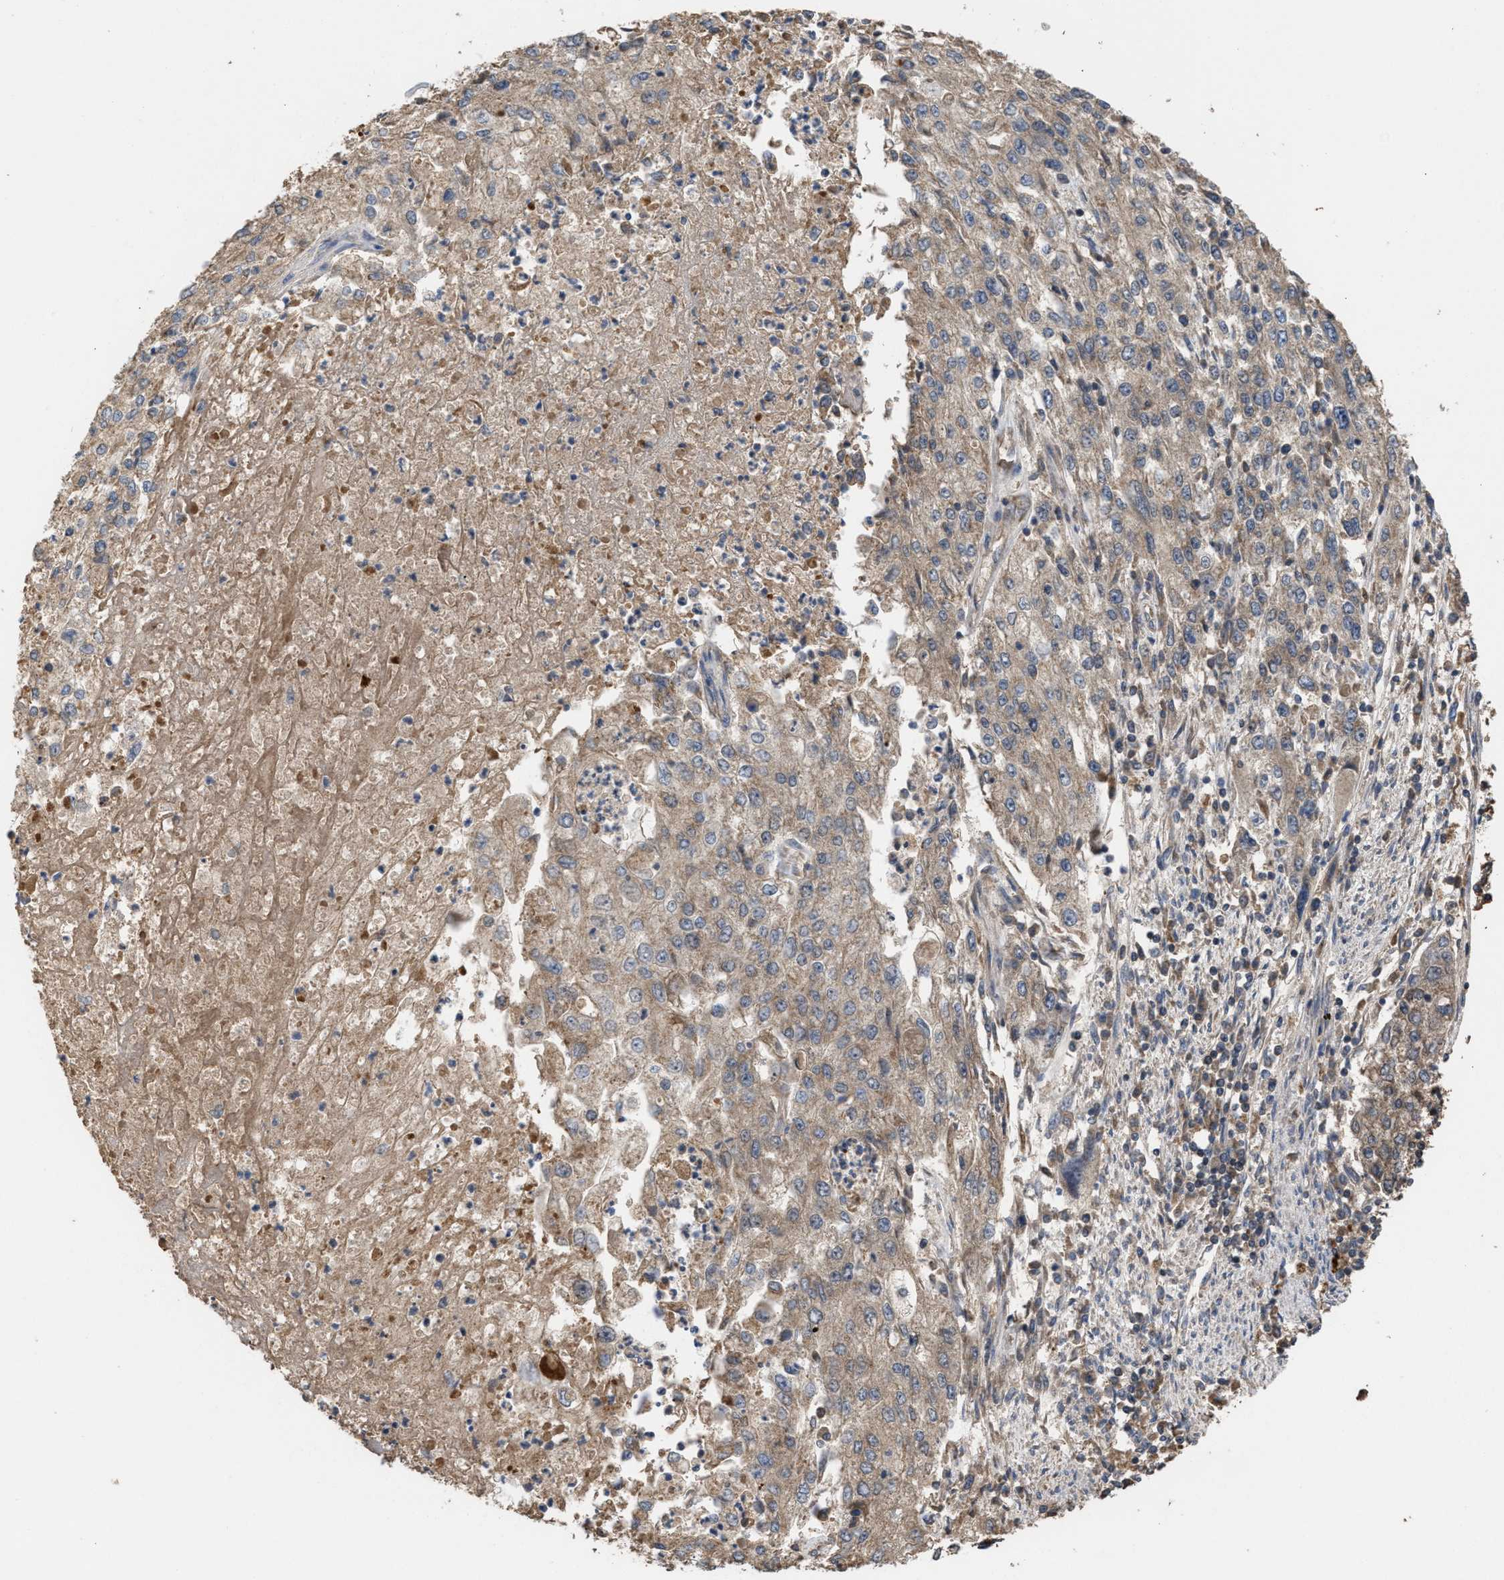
{"staining": {"intensity": "weak", "quantity": ">75%", "location": "cytoplasmic/membranous"}, "tissue": "endometrial cancer", "cell_type": "Tumor cells", "image_type": "cancer", "snomed": [{"axis": "morphology", "description": "Adenocarcinoma, NOS"}, {"axis": "topography", "description": "Endometrium"}], "caption": "Endometrial cancer (adenocarcinoma) stained with immunohistochemistry shows weak cytoplasmic/membranous positivity in approximately >75% of tumor cells. (DAB (3,3'-diaminobenzidine) = brown stain, brightfield microscopy at high magnification).", "gene": "C9orf78", "patient": {"sex": "female", "age": 49}}